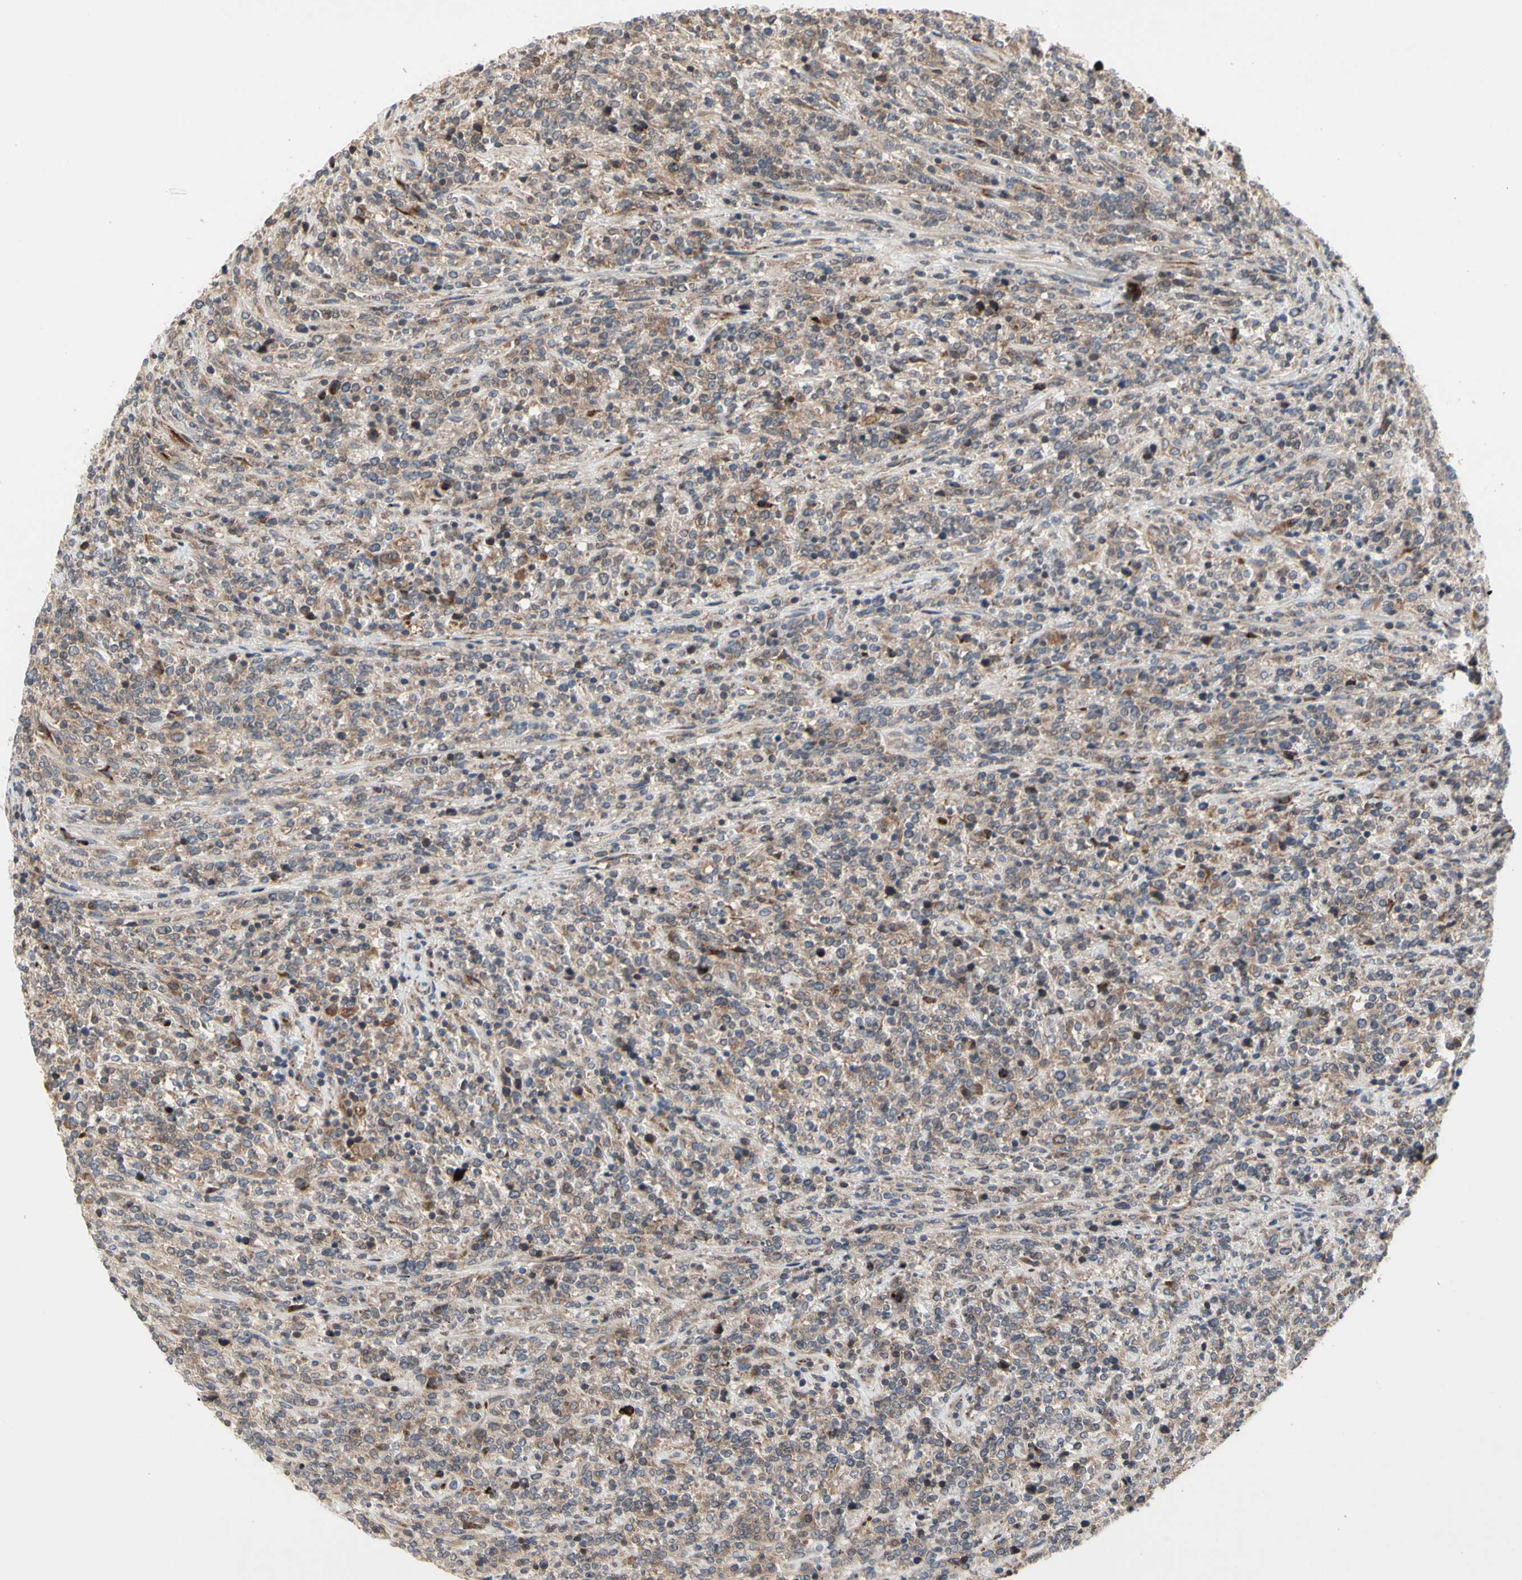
{"staining": {"intensity": "weak", "quantity": ">75%", "location": "cytoplasmic/membranous"}, "tissue": "lymphoma", "cell_type": "Tumor cells", "image_type": "cancer", "snomed": [{"axis": "morphology", "description": "Malignant lymphoma, non-Hodgkin's type, High grade"}, {"axis": "topography", "description": "Soft tissue"}], "caption": "Lymphoma stained for a protein (brown) exhibits weak cytoplasmic/membranous positive positivity in approximately >75% of tumor cells.", "gene": "MMEL1", "patient": {"sex": "male", "age": 18}}